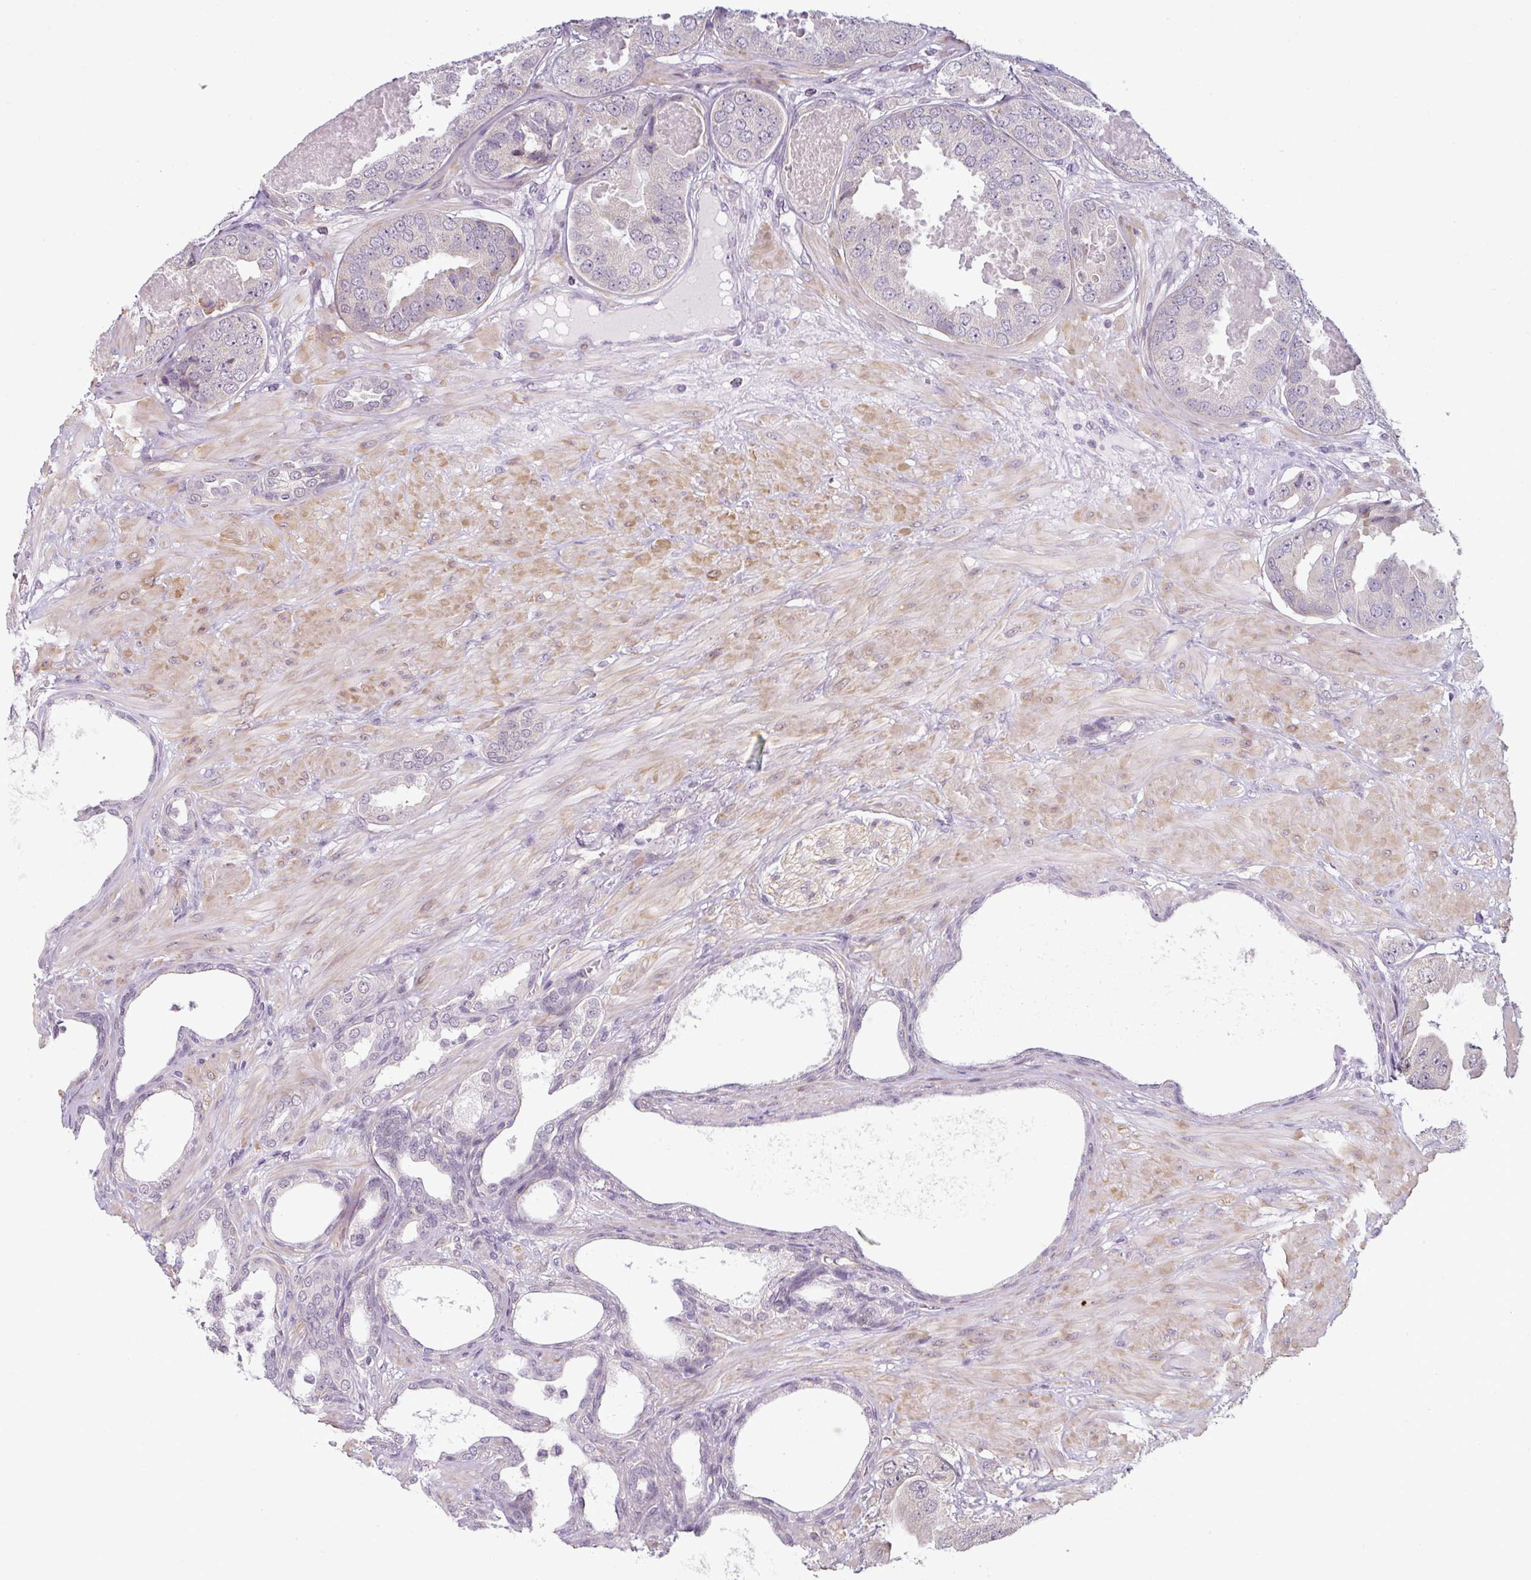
{"staining": {"intensity": "negative", "quantity": "none", "location": "none"}, "tissue": "prostate cancer", "cell_type": "Tumor cells", "image_type": "cancer", "snomed": [{"axis": "morphology", "description": "Adenocarcinoma, High grade"}, {"axis": "topography", "description": "Prostate"}], "caption": "Protein analysis of prostate high-grade adenocarcinoma displays no significant expression in tumor cells.", "gene": "OR52D1", "patient": {"sex": "male", "age": 63}}